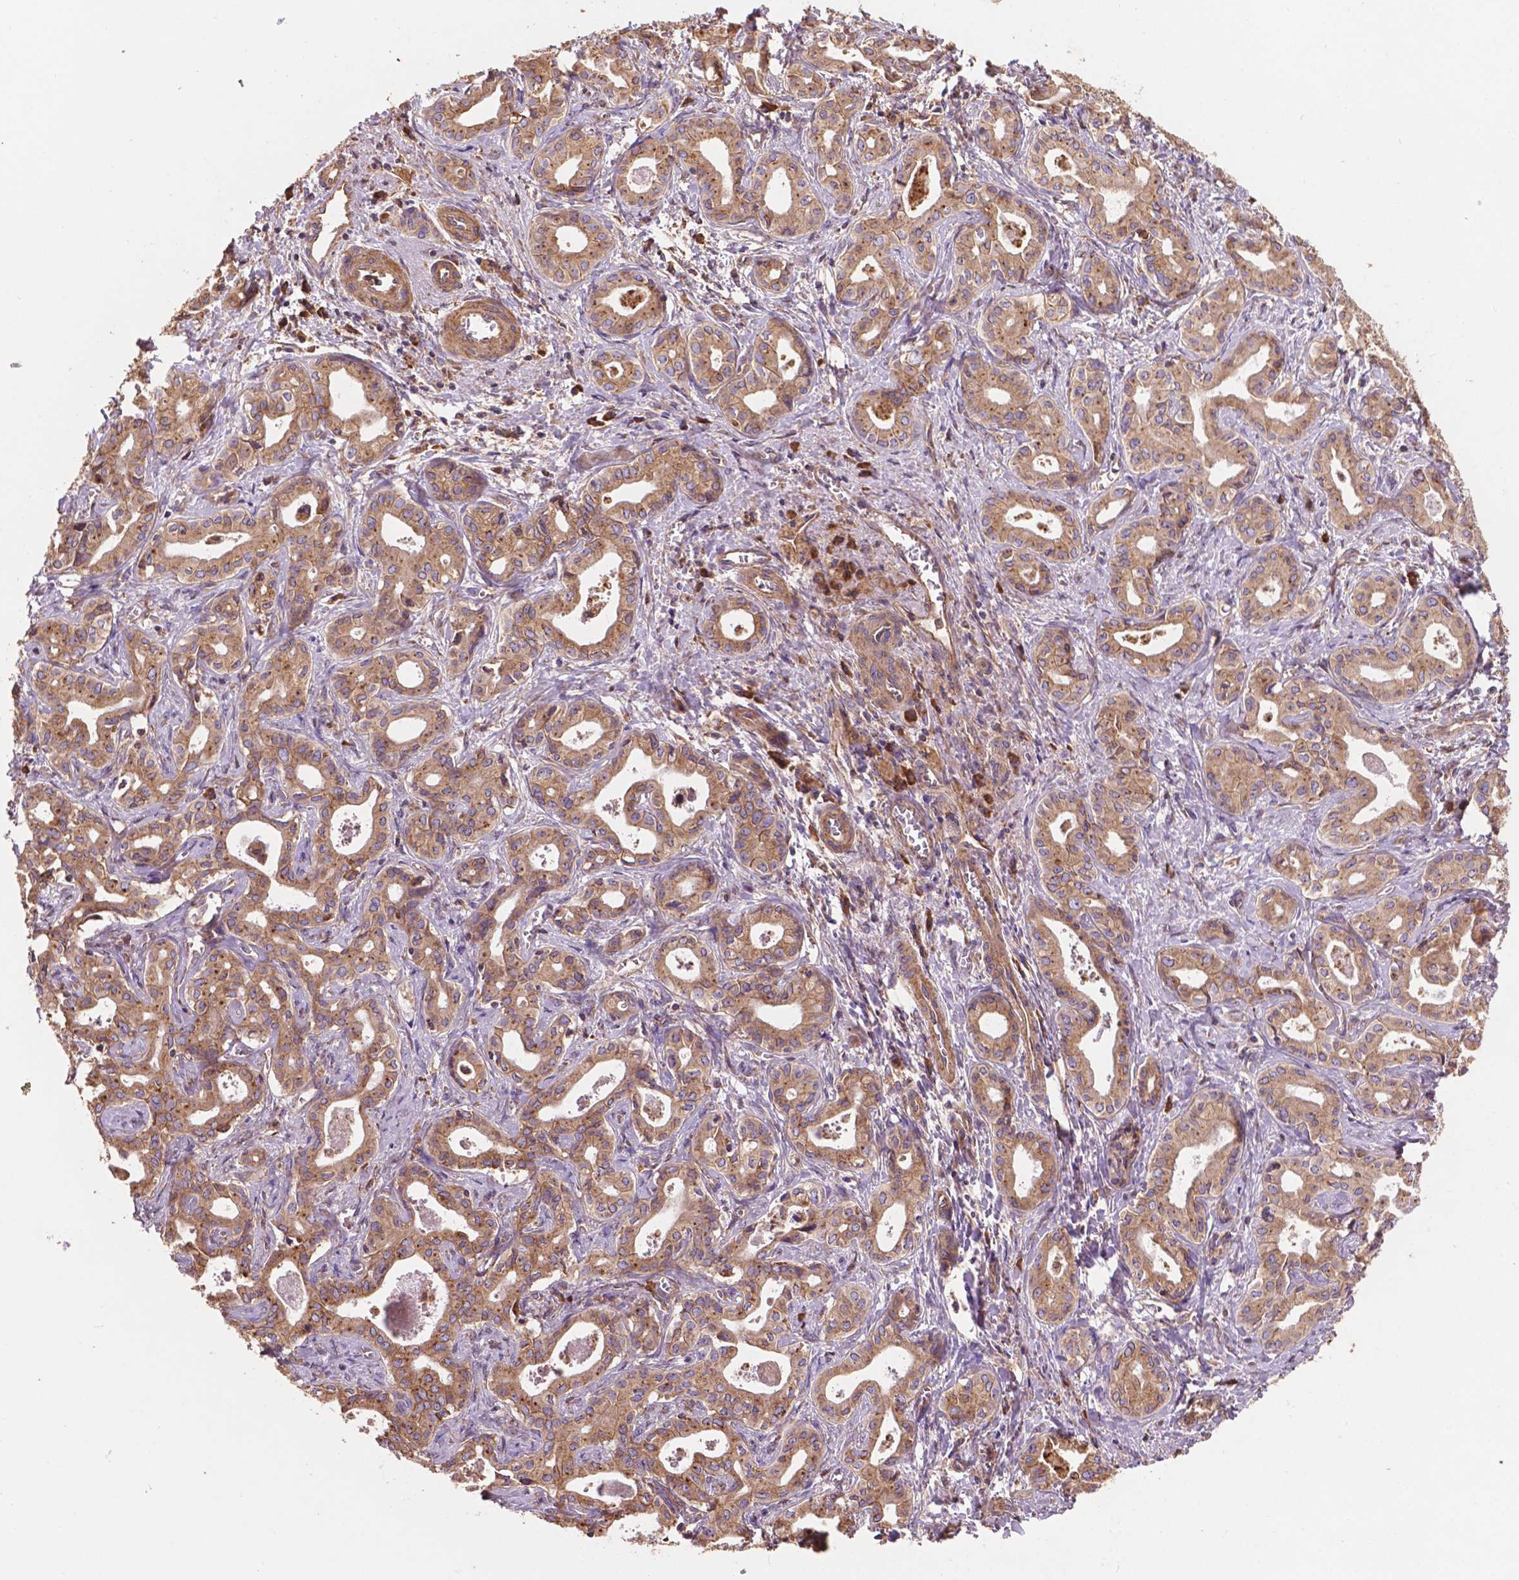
{"staining": {"intensity": "moderate", "quantity": ">75%", "location": "cytoplasmic/membranous"}, "tissue": "liver cancer", "cell_type": "Tumor cells", "image_type": "cancer", "snomed": [{"axis": "morphology", "description": "Cholangiocarcinoma"}, {"axis": "topography", "description": "Liver"}], "caption": "Liver cancer (cholangiocarcinoma) stained with IHC demonstrates moderate cytoplasmic/membranous expression in approximately >75% of tumor cells.", "gene": "CCDC71L", "patient": {"sex": "female", "age": 65}}